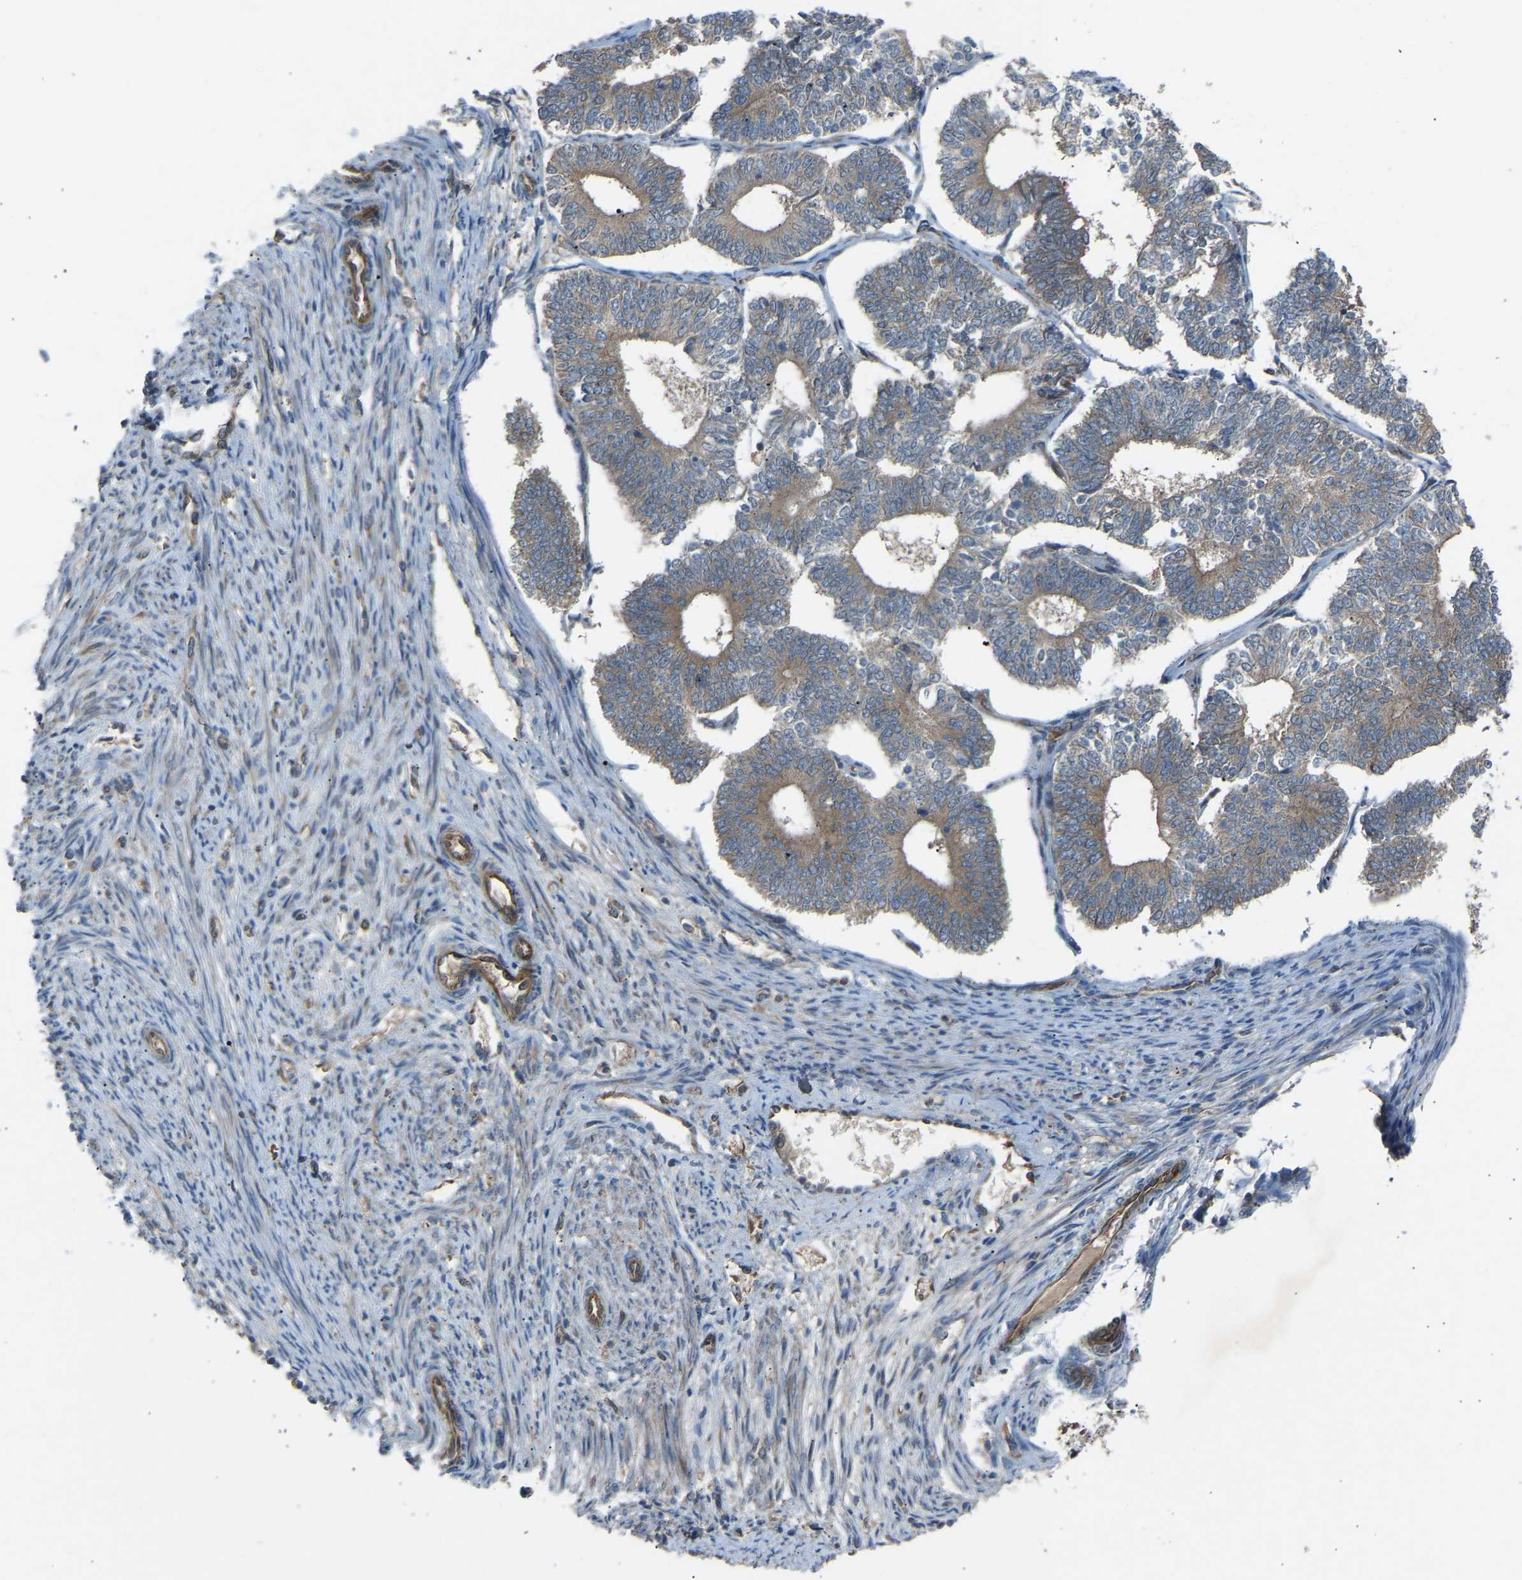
{"staining": {"intensity": "weak", "quantity": "25%-75%", "location": "cytoplasmic/membranous"}, "tissue": "endometrial cancer", "cell_type": "Tumor cells", "image_type": "cancer", "snomed": [{"axis": "morphology", "description": "Adenocarcinoma, NOS"}, {"axis": "topography", "description": "Endometrium"}], "caption": "Immunohistochemical staining of human adenocarcinoma (endometrial) shows low levels of weak cytoplasmic/membranous staining in approximately 25%-75% of tumor cells.", "gene": "GAS2L1", "patient": {"sex": "female", "age": 70}}